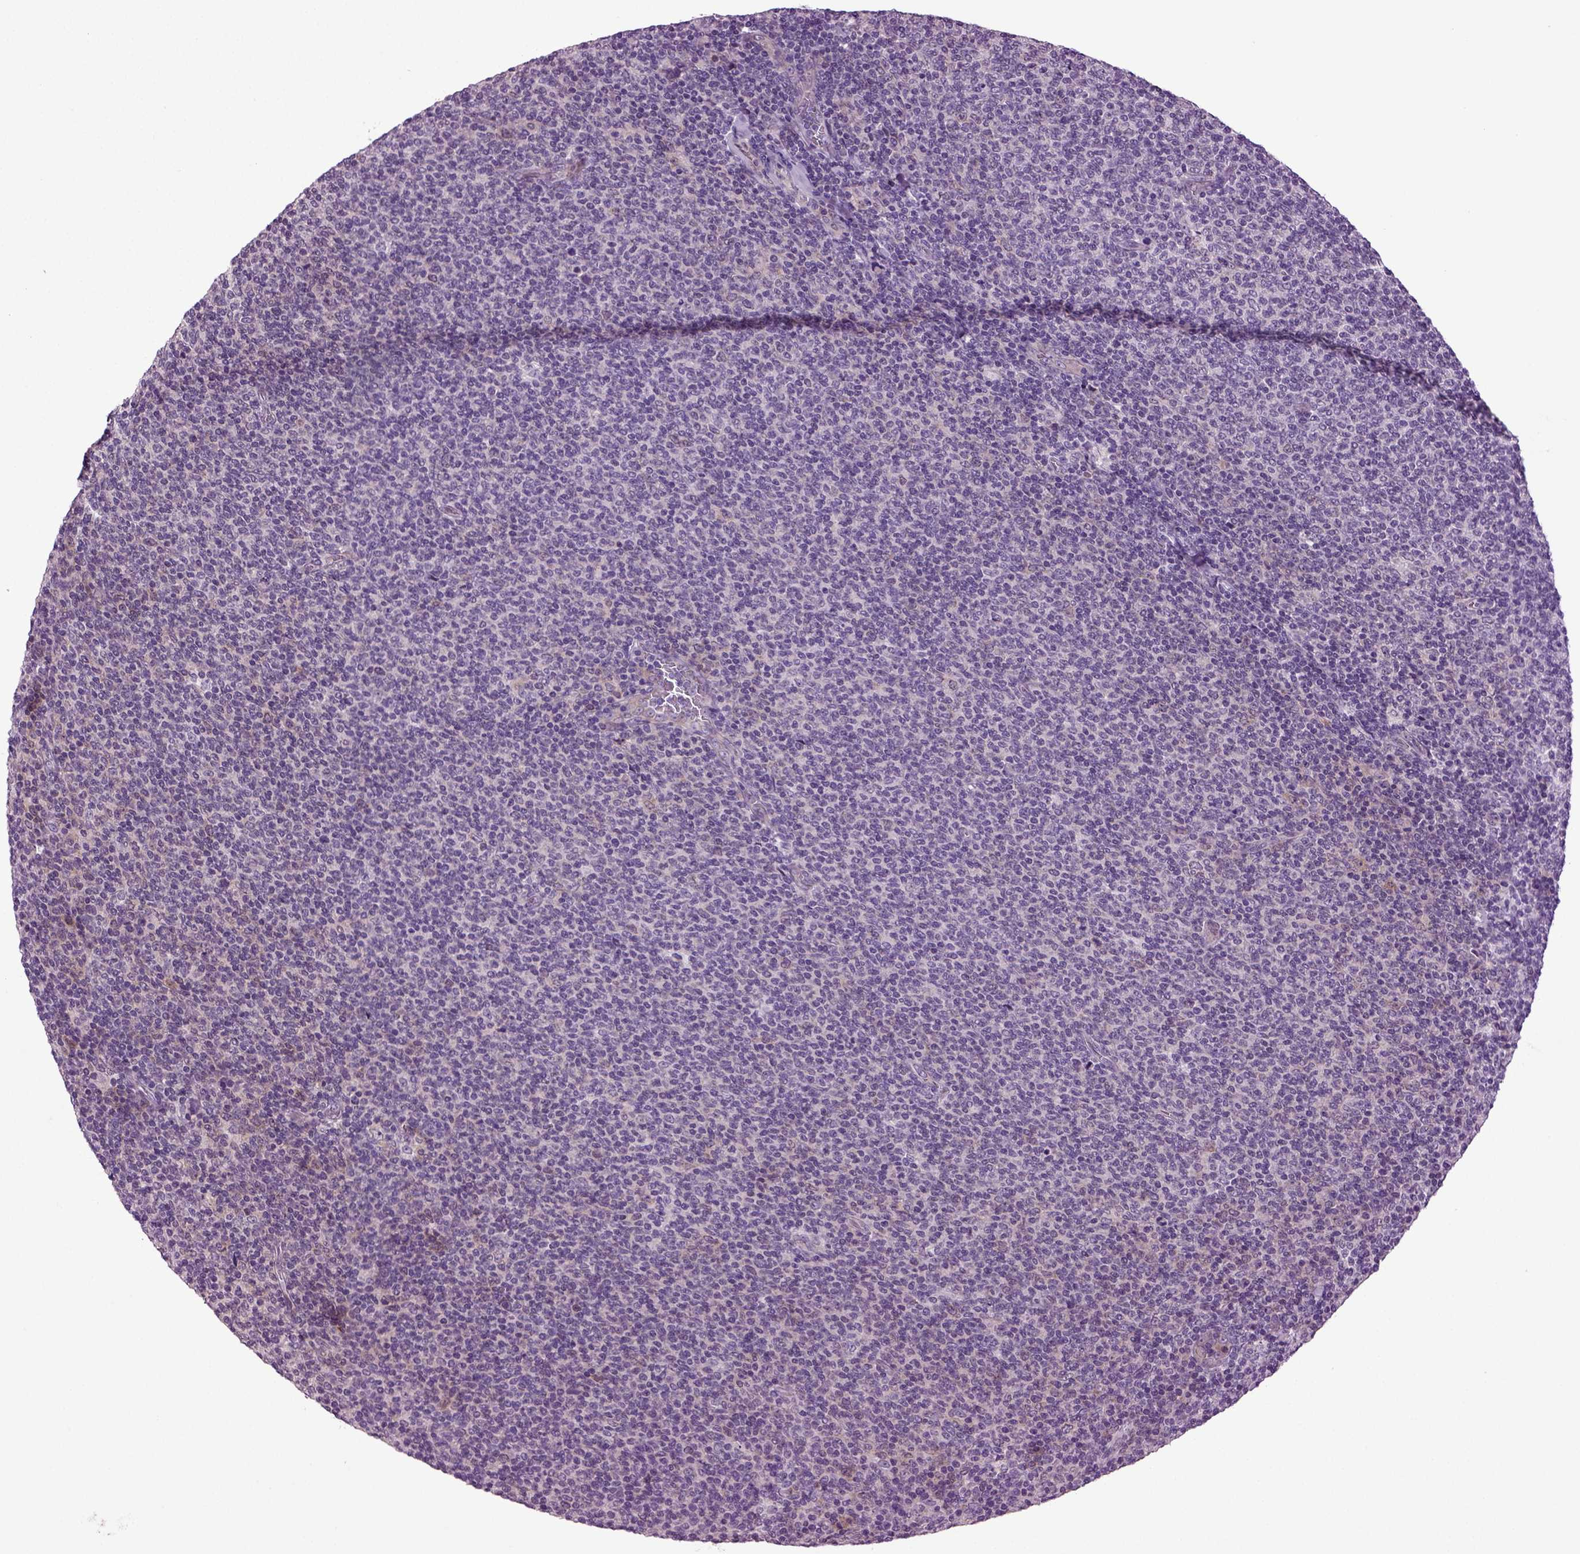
{"staining": {"intensity": "negative", "quantity": "none", "location": "none"}, "tissue": "lymphoma", "cell_type": "Tumor cells", "image_type": "cancer", "snomed": [{"axis": "morphology", "description": "Malignant lymphoma, non-Hodgkin's type, Low grade"}, {"axis": "topography", "description": "Lymph node"}], "caption": "Micrograph shows no protein positivity in tumor cells of low-grade malignant lymphoma, non-Hodgkin's type tissue.", "gene": "PLCH2", "patient": {"sex": "male", "age": 52}}